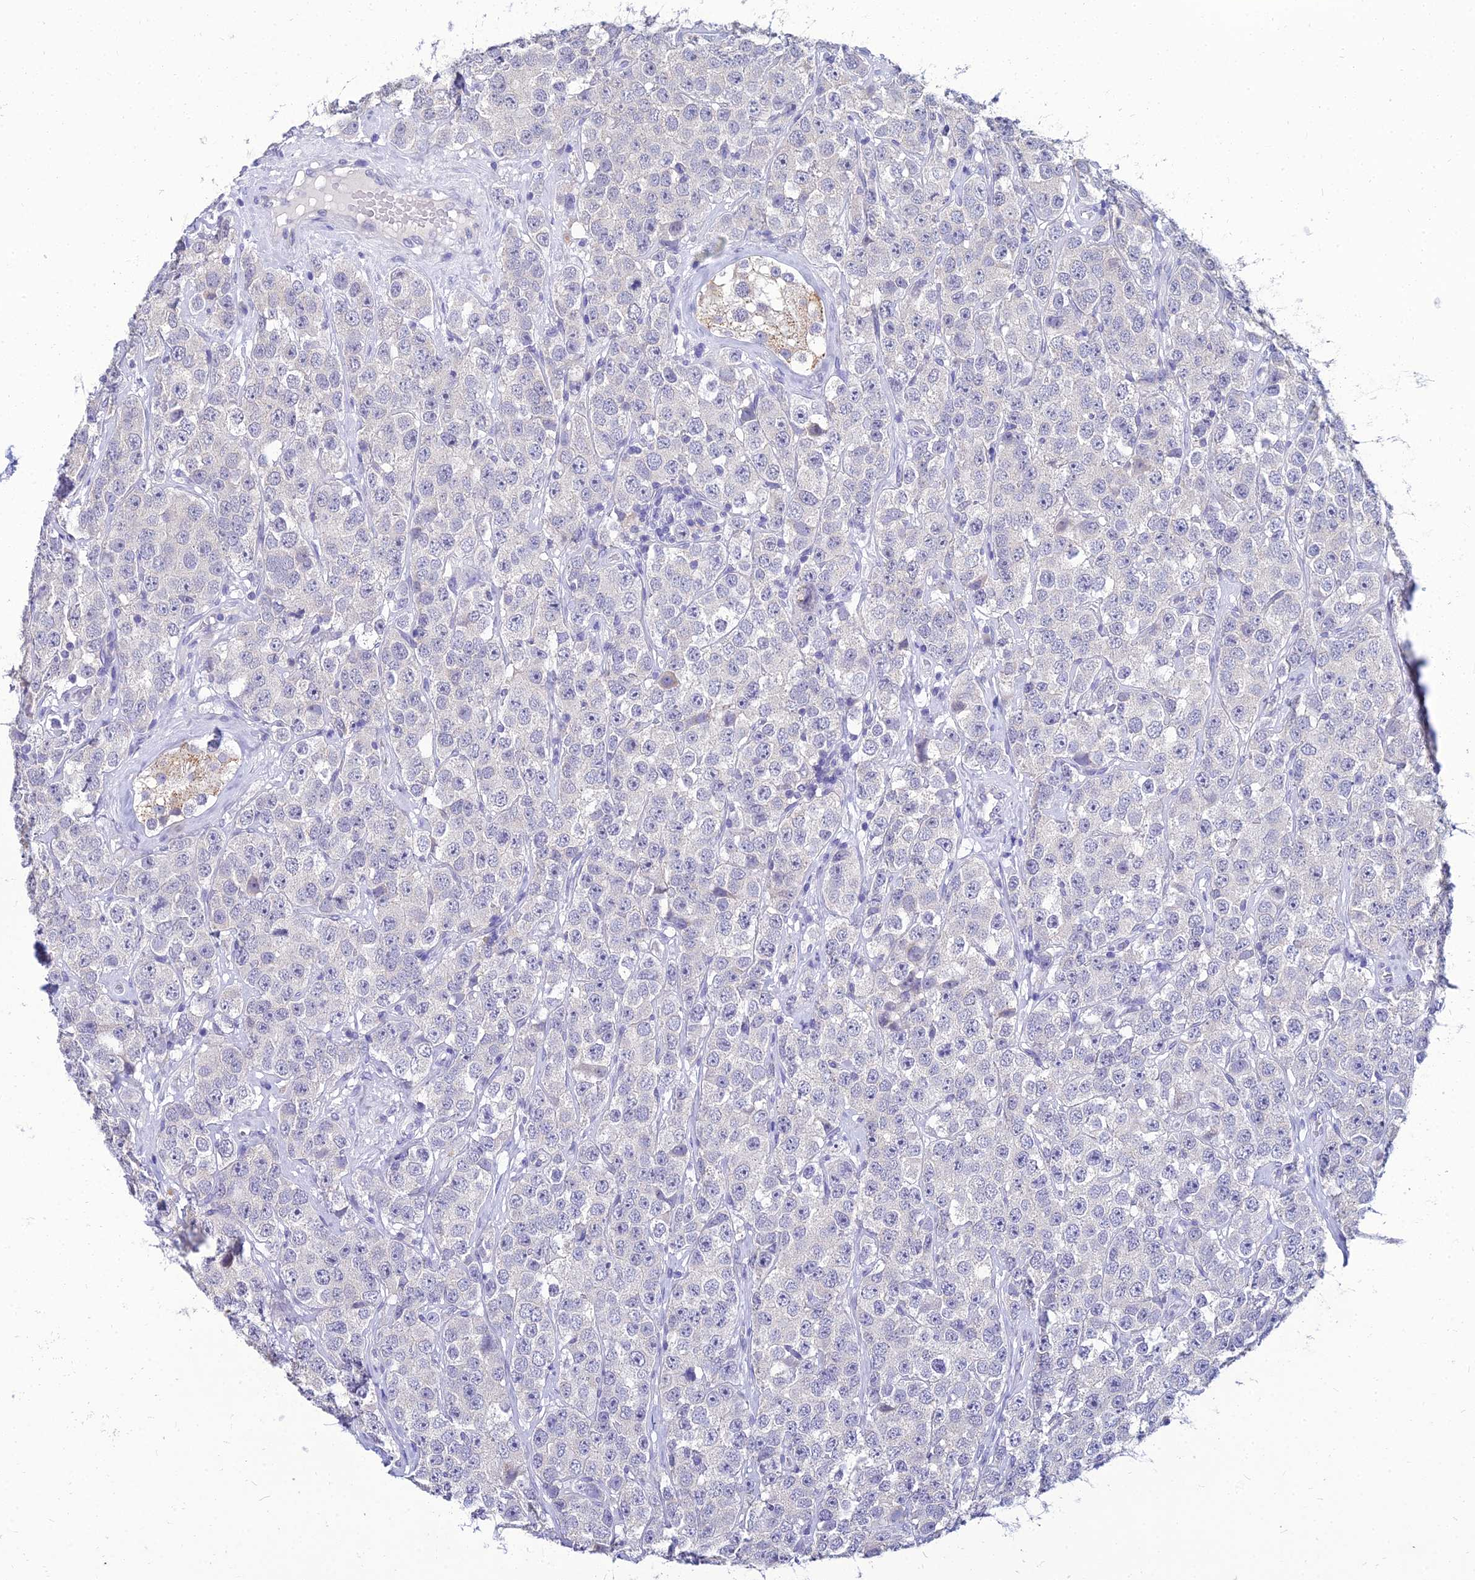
{"staining": {"intensity": "negative", "quantity": "none", "location": "none"}, "tissue": "testis cancer", "cell_type": "Tumor cells", "image_type": "cancer", "snomed": [{"axis": "morphology", "description": "Seminoma, NOS"}, {"axis": "topography", "description": "Testis"}], "caption": "This is a image of immunohistochemistry (IHC) staining of testis seminoma, which shows no expression in tumor cells.", "gene": "NPY", "patient": {"sex": "male", "age": 28}}